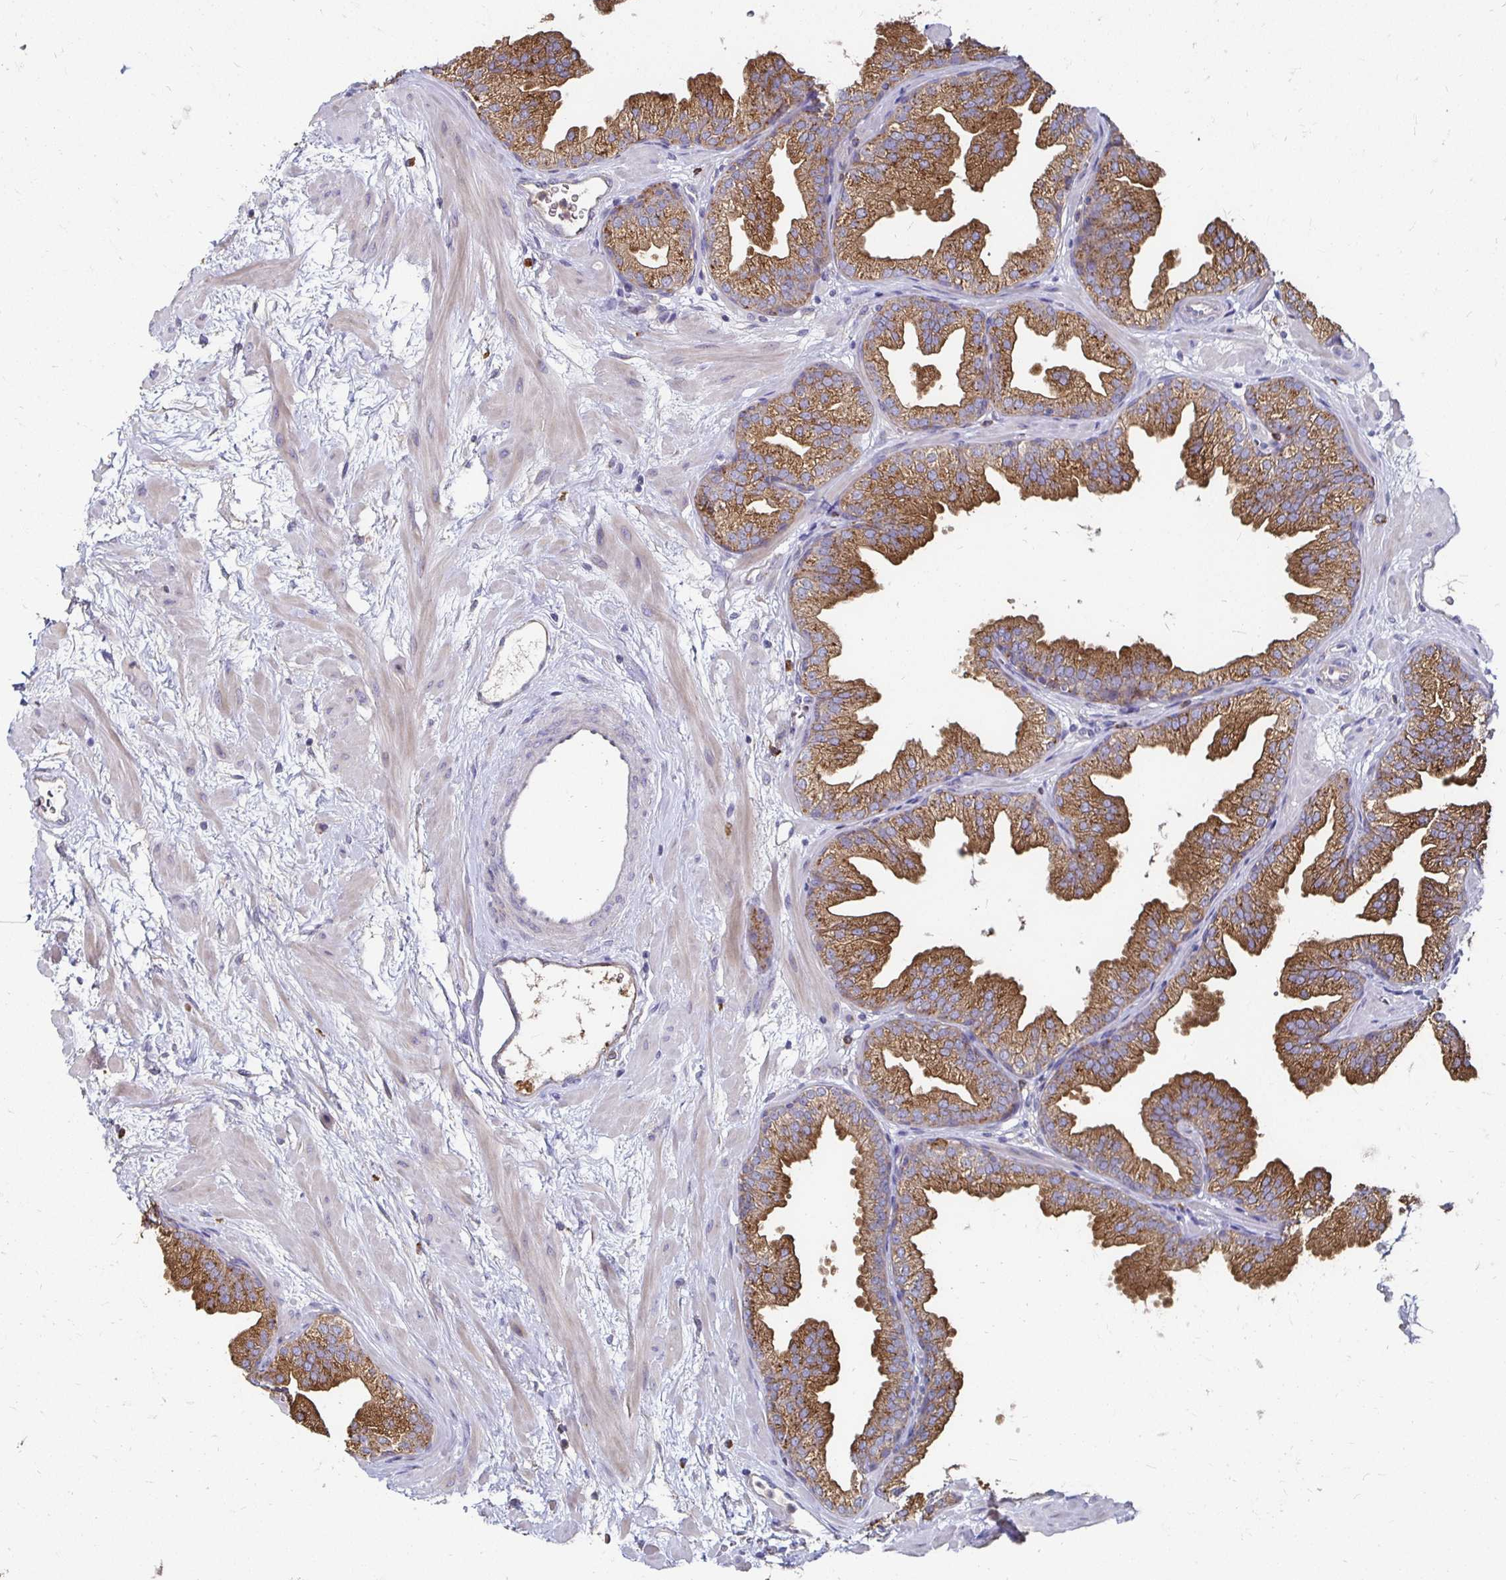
{"staining": {"intensity": "strong", "quantity": ">75%", "location": "cytoplasmic/membranous"}, "tissue": "prostate", "cell_type": "Glandular cells", "image_type": "normal", "snomed": [{"axis": "morphology", "description": "Normal tissue, NOS"}, {"axis": "topography", "description": "Prostate"}], "caption": "A brown stain highlights strong cytoplasmic/membranous expression of a protein in glandular cells of normal prostate.", "gene": "NCSTN", "patient": {"sex": "male", "age": 37}}